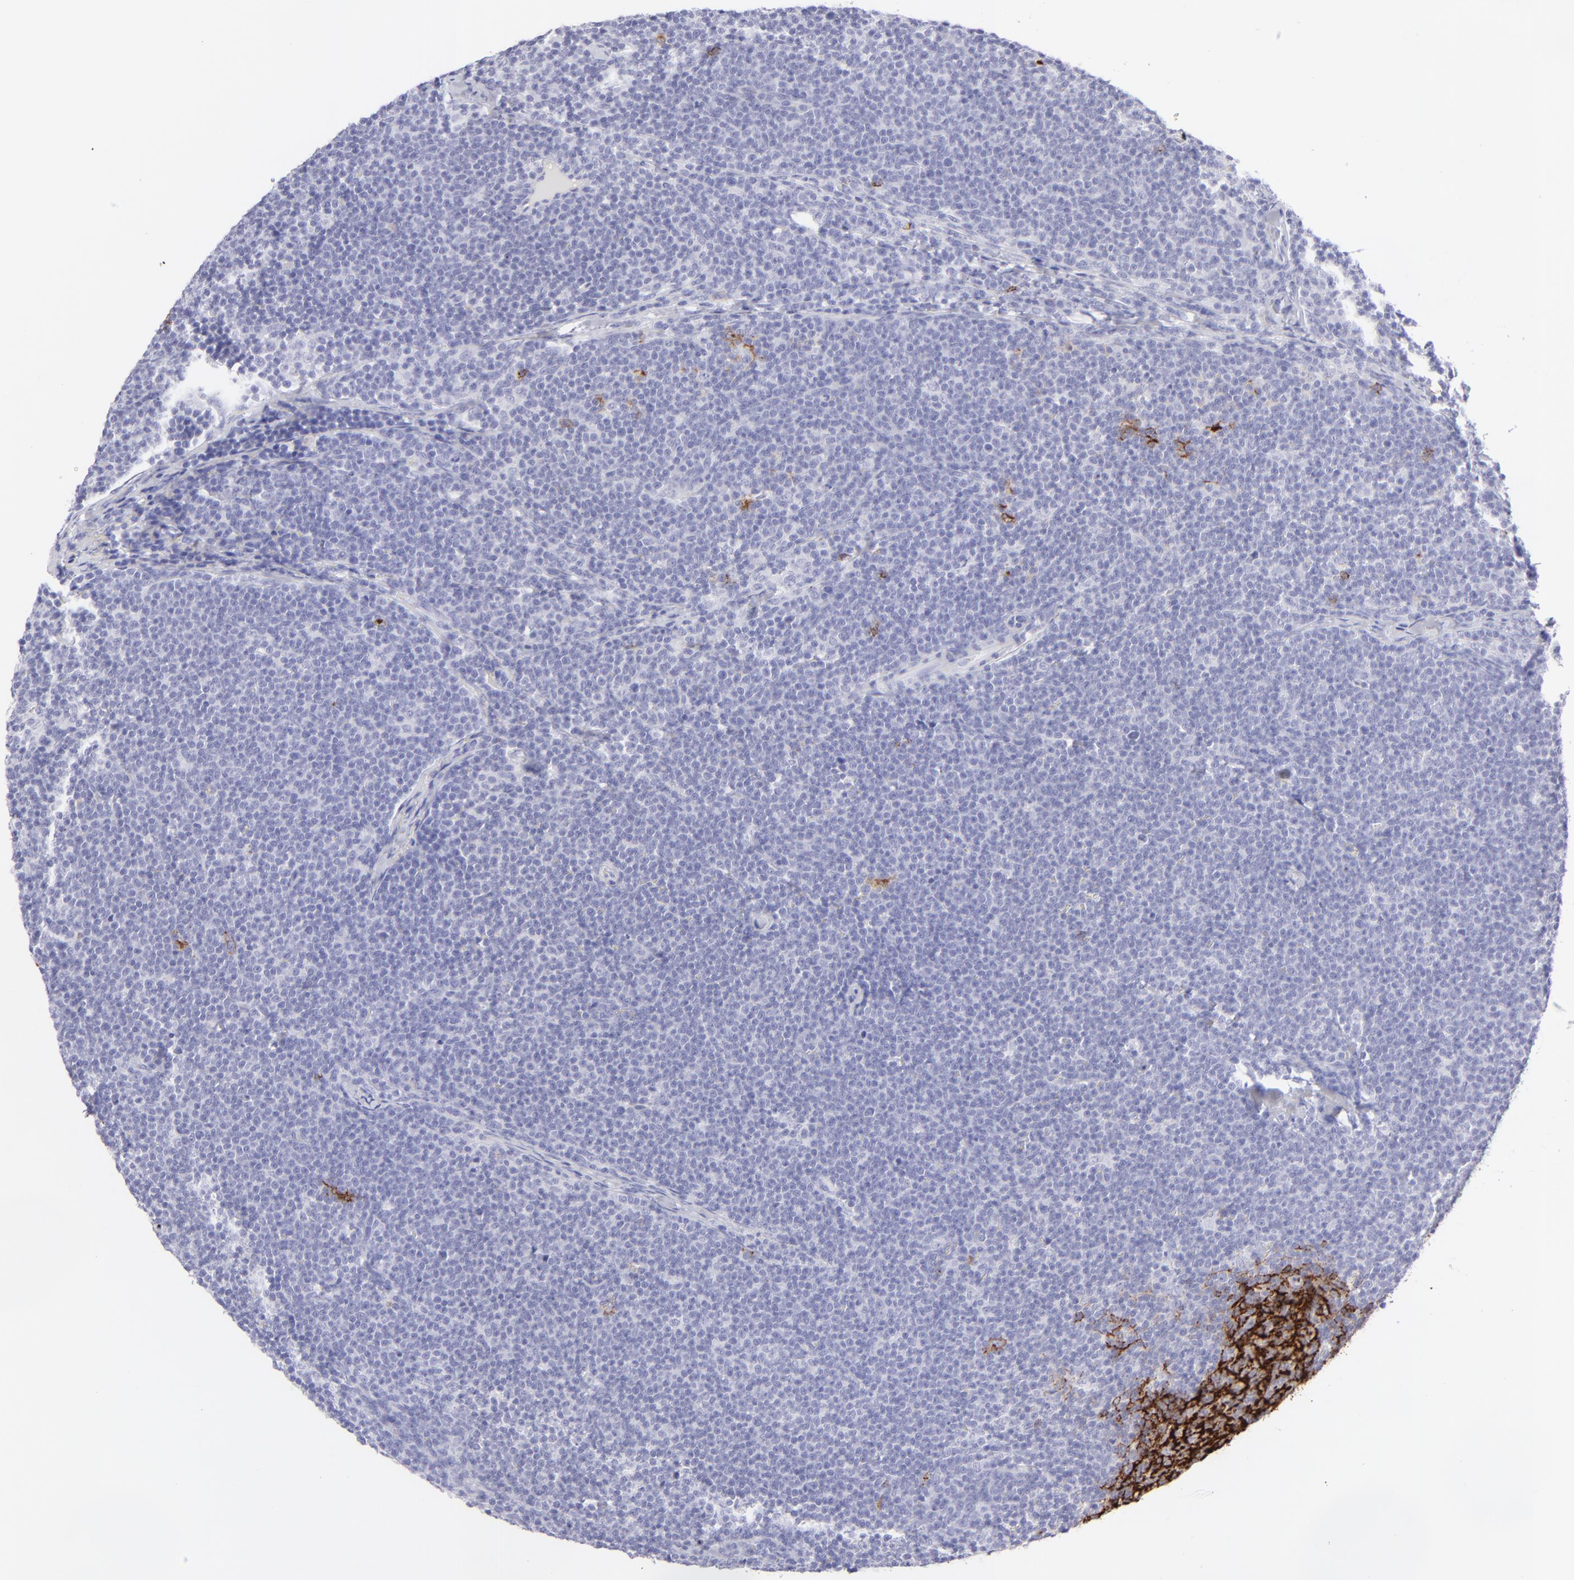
{"staining": {"intensity": "negative", "quantity": "none", "location": "none"}, "tissue": "lymphoma", "cell_type": "Tumor cells", "image_type": "cancer", "snomed": [{"axis": "morphology", "description": "Malignant lymphoma, non-Hodgkin's type, High grade"}, {"axis": "topography", "description": "Lymph node"}], "caption": "Image shows no protein staining in tumor cells of malignant lymphoma, non-Hodgkin's type (high-grade) tissue. Nuclei are stained in blue.", "gene": "FCER2", "patient": {"sex": "female", "age": 58}}